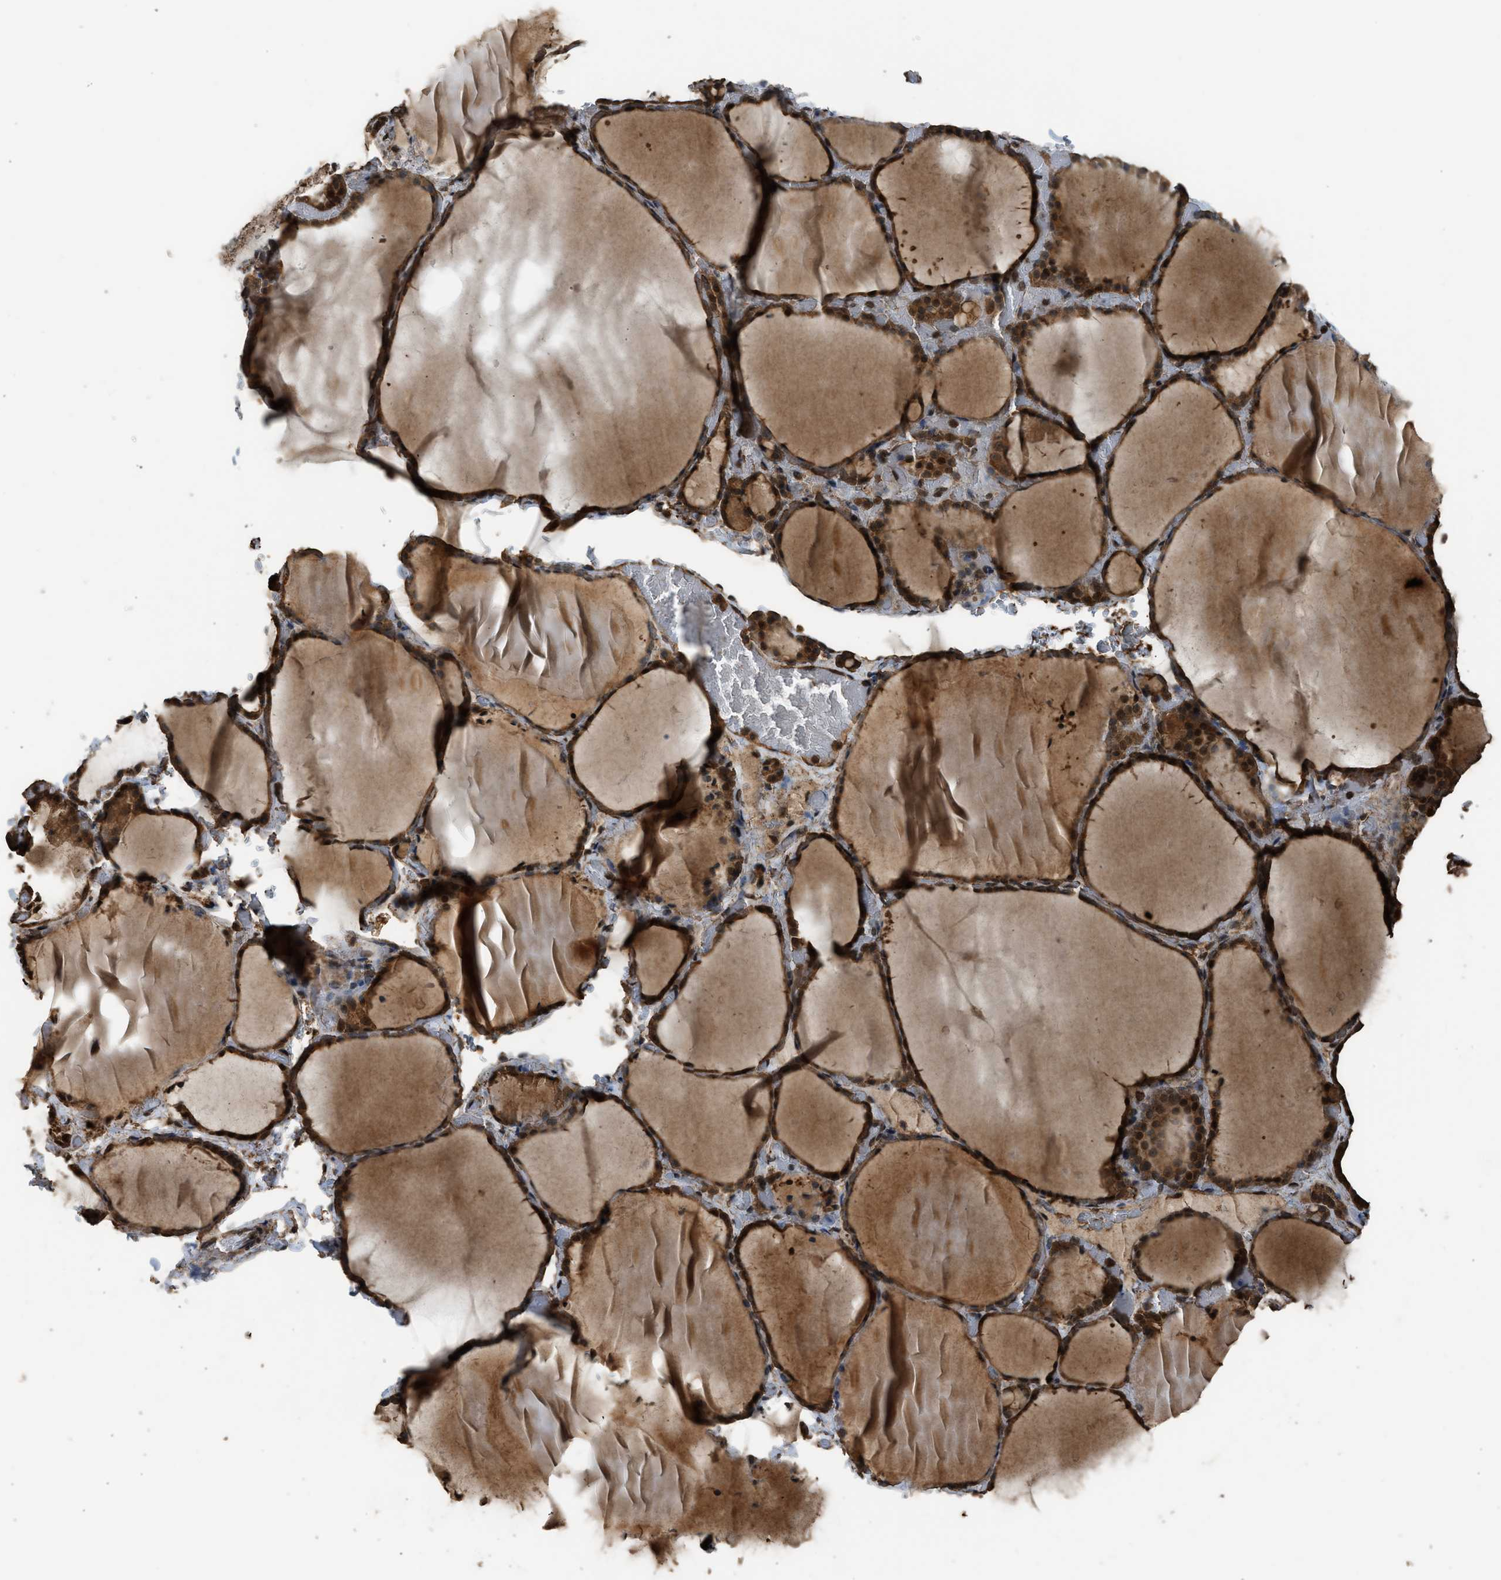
{"staining": {"intensity": "strong", "quantity": ">75%", "location": "cytoplasmic/membranous,nuclear"}, "tissue": "thyroid gland", "cell_type": "Glandular cells", "image_type": "normal", "snomed": [{"axis": "morphology", "description": "Normal tissue, NOS"}, {"axis": "topography", "description": "Thyroid gland"}], "caption": "IHC of normal thyroid gland reveals high levels of strong cytoplasmic/membranous,nuclear expression in approximately >75% of glandular cells.", "gene": "MYBL2", "patient": {"sex": "female", "age": 22}}